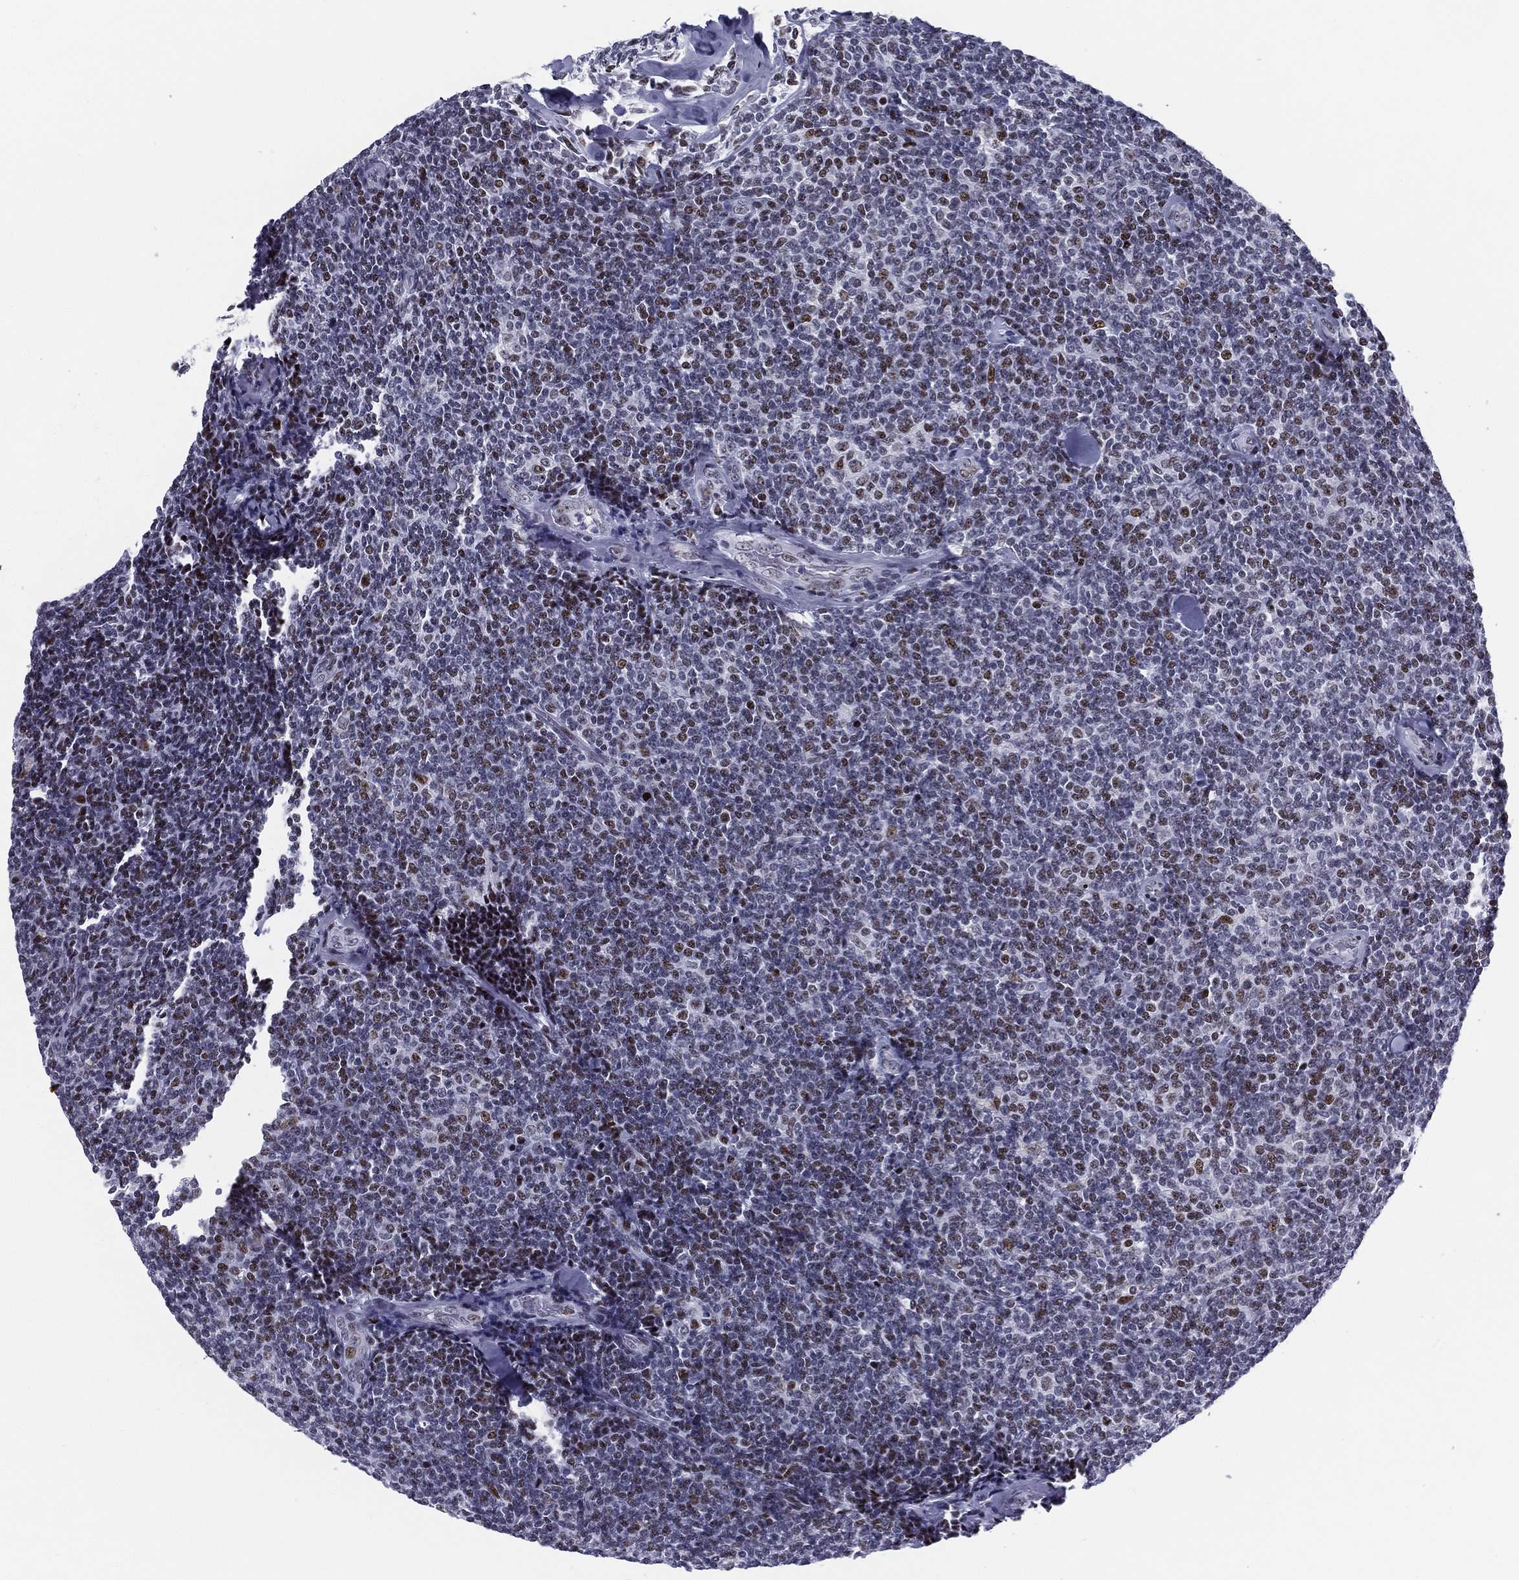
{"staining": {"intensity": "moderate", "quantity": "25%-75%", "location": "nuclear"}, "tissue": "lymphoma", "cell_type": "Tumor cells", "image_type": "cancer", "snomed": [{"axis": "morphology", "description": "Malignant lymphoma, non-Hodgkin's type, Low grade"}, {"axis": "topography", "description": "Lymph node"}], "caption": "This photomicrograph shows IHC staining of human malignant lymphoma, non-Hodgkin's type (low-grade), with medium moderate nuclear positivity in approximately 25%-75% of tumor cells.", "gene": "CYB561D2", "patient": {"sex": "female", "age": 56}}